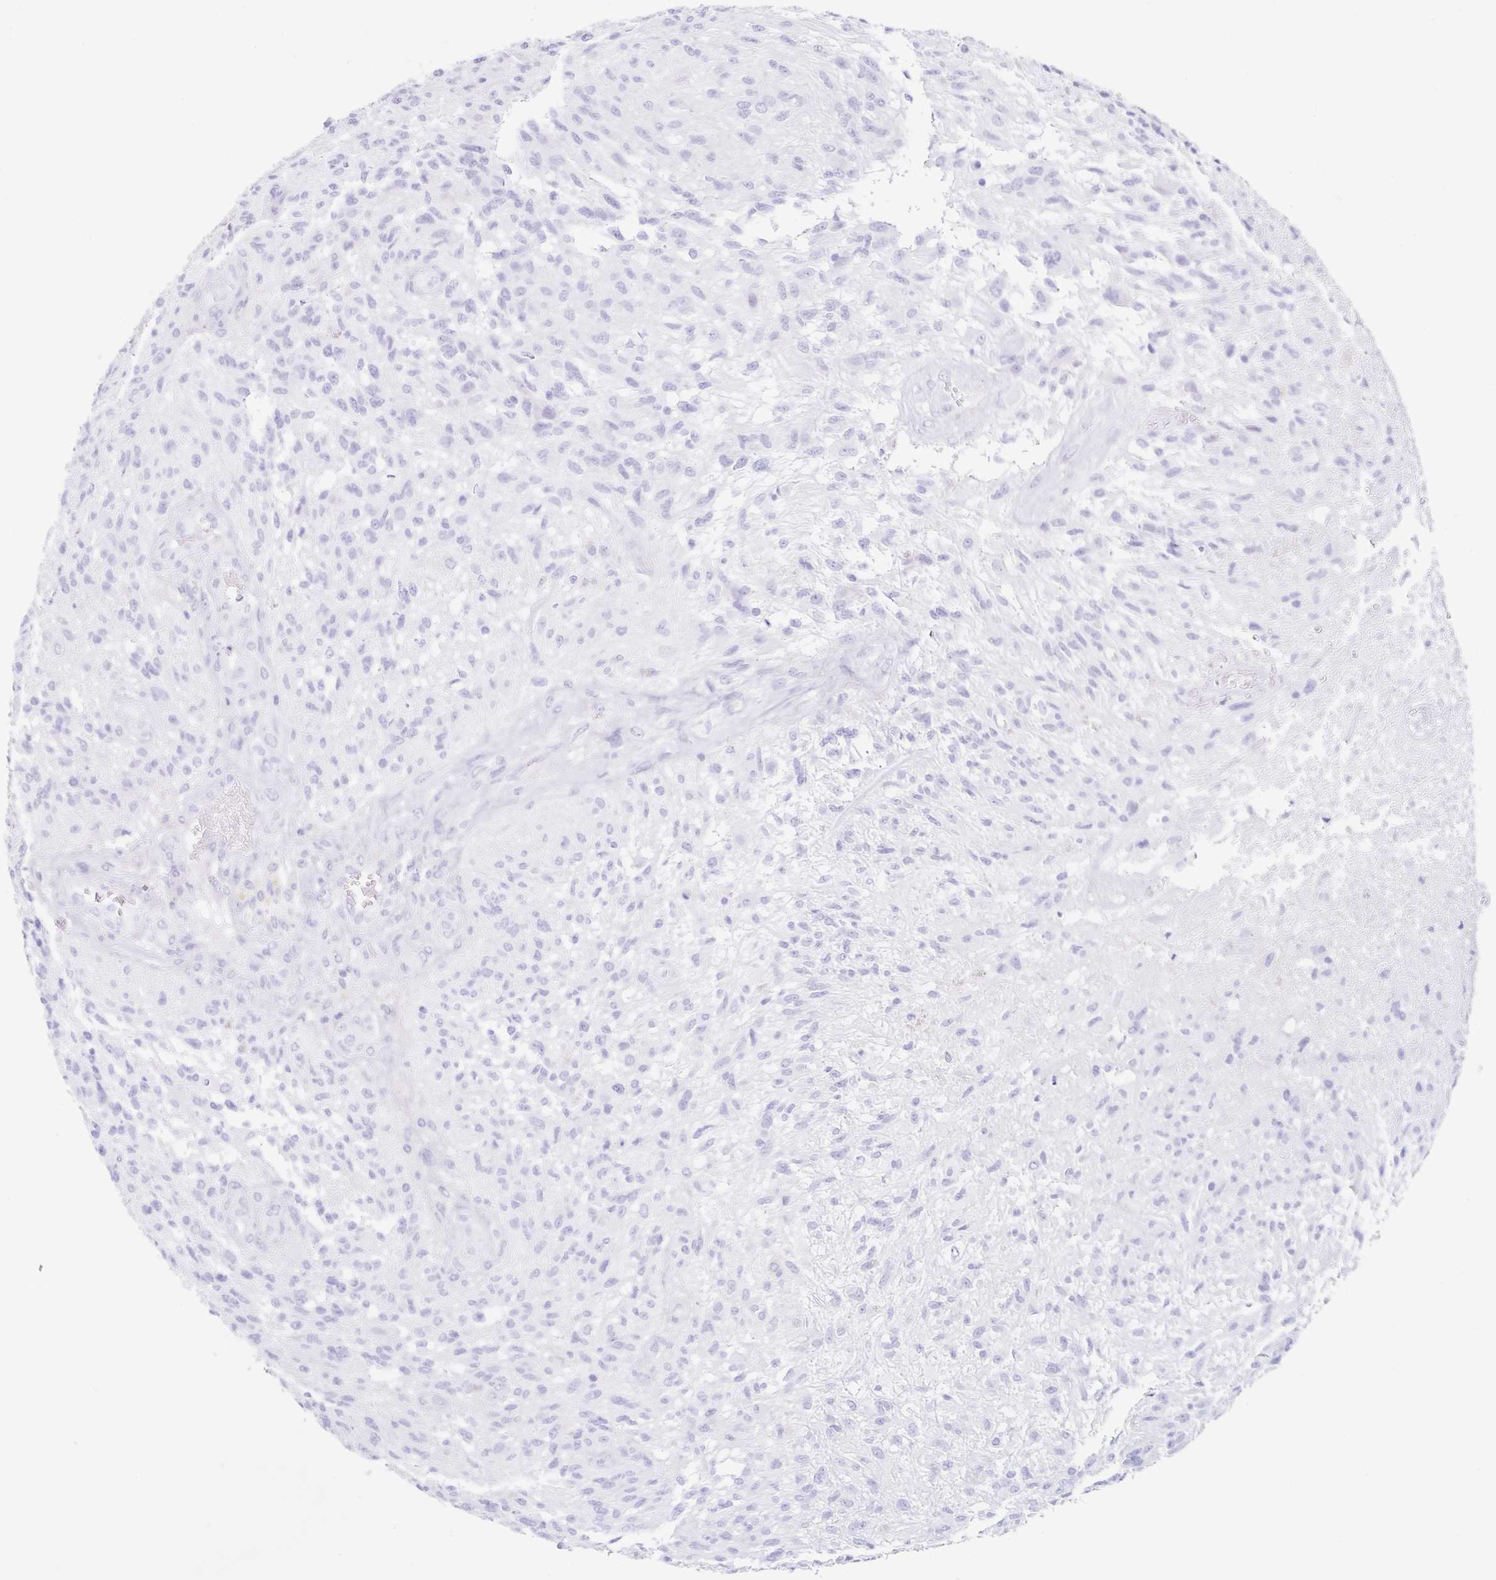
{"staining": {"intensity": "negative", "quantity": "none", "location": "none"}, "tissue": "glioma", "cell_type": "Tumor cells", "image_type": "cancer", "snomed": [{"axis": "morphology", "description": "Glioma, malignant, High grade"}, {"axis": "topography", "description": "Brain"}], "caption": "Tumor cells show no significant protein positivity in glioma.", "gene": "CLDND2", "patient": {"sex": "male", "age": 56}}